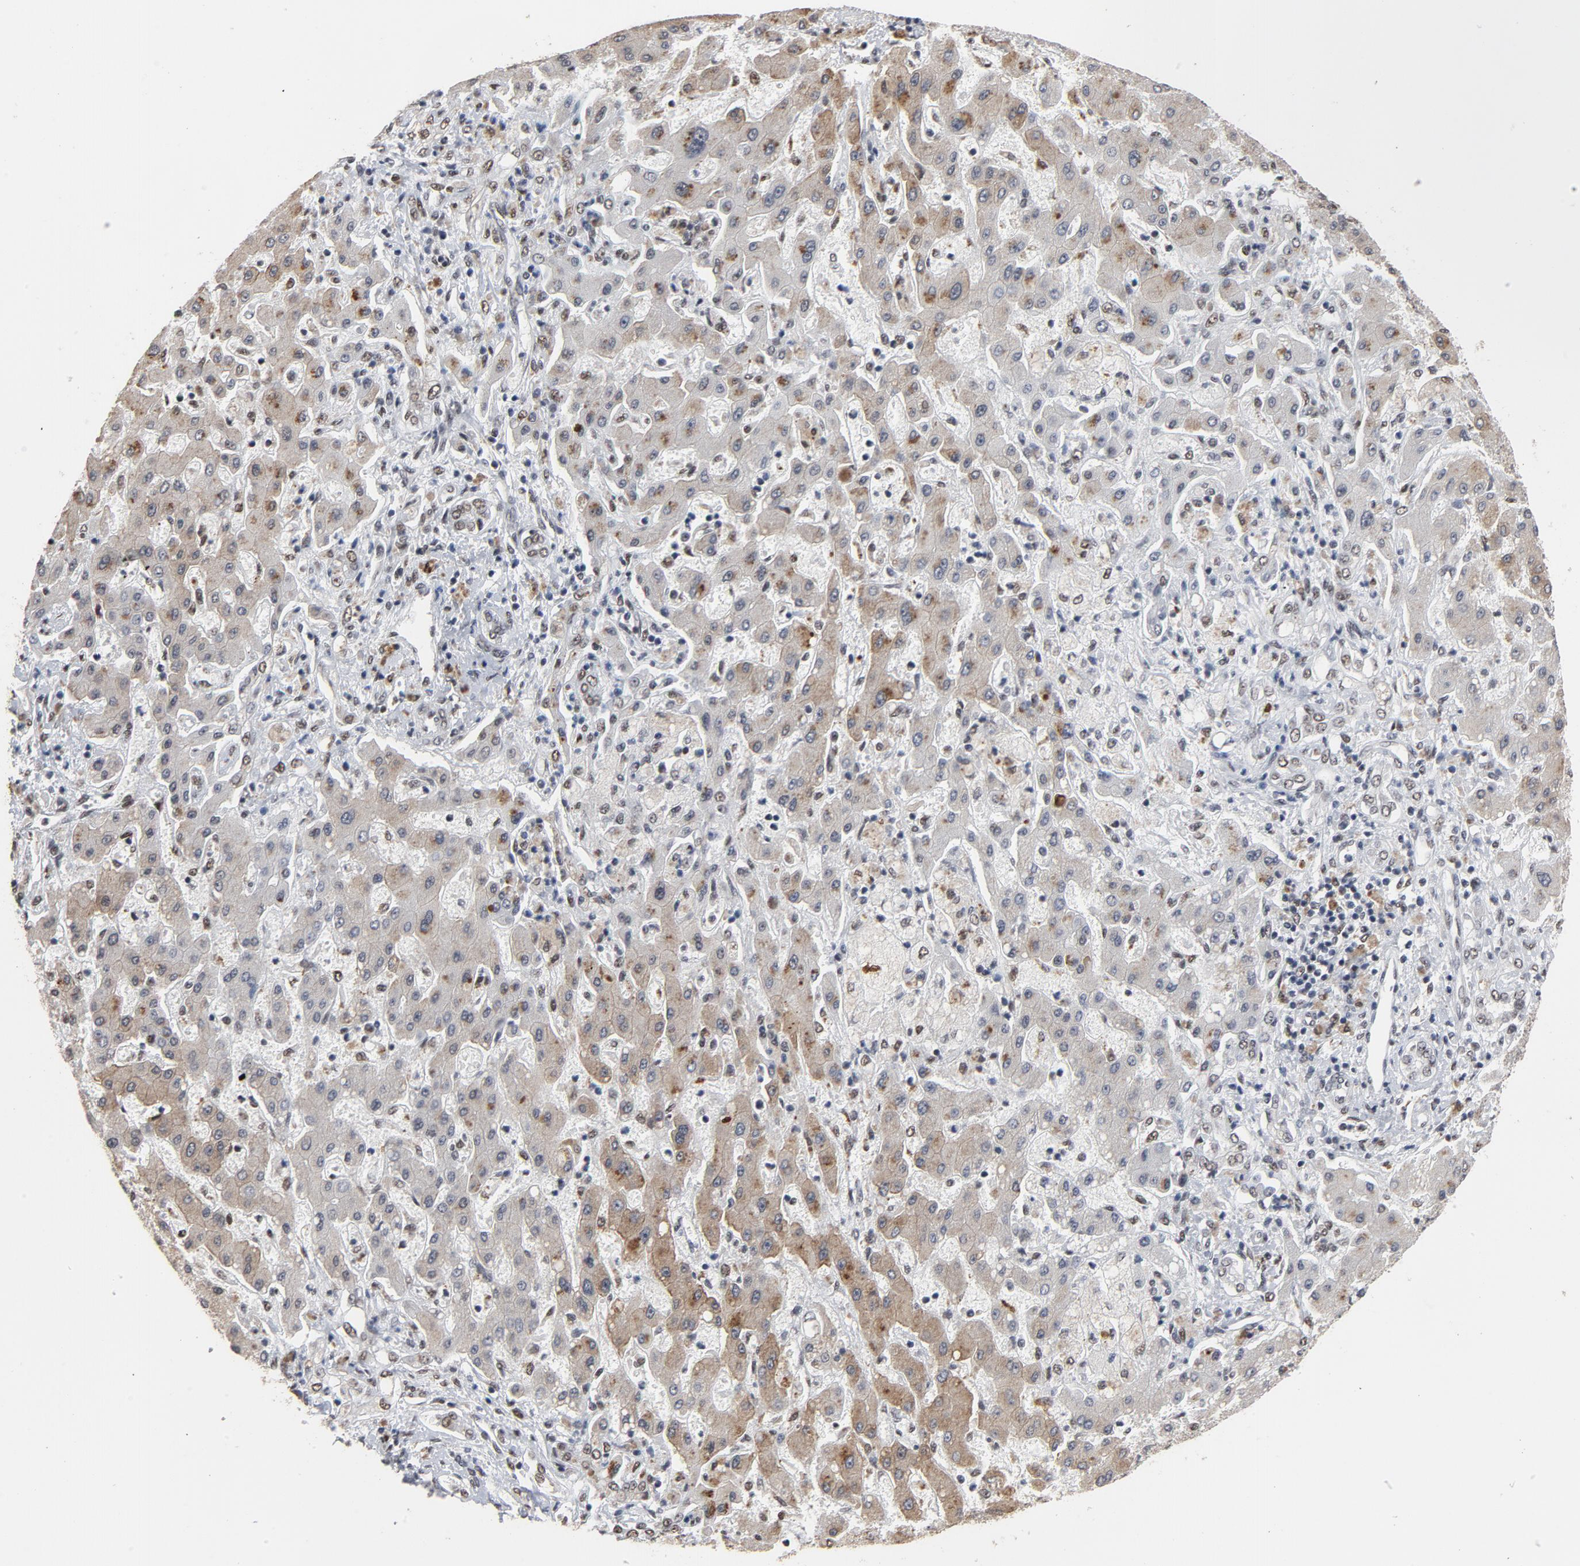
{"staining": {"intensity": "moderate", "quantity": ">75%", "location": "nuclear"}, "tissue": "liver cancer", "cell_type": "Tumor cells", "image_type": "cancer", "snomed": [{"axis": "morphology", "description": "Cholangiocarcinoma"}, {"axis": "topography", "description": "Liver"}], "caption": "Immunohistochemical staining of human liver cancer exhibits medium levels of moderate nuclear protein expression in about >75% of tumor cells. (DAB (3,3'-diaminobenzidine) IHC with brightfield microscopy, high magnification).", "gene": "MRE11", "patient": {"sex": "male", "age": 50}}